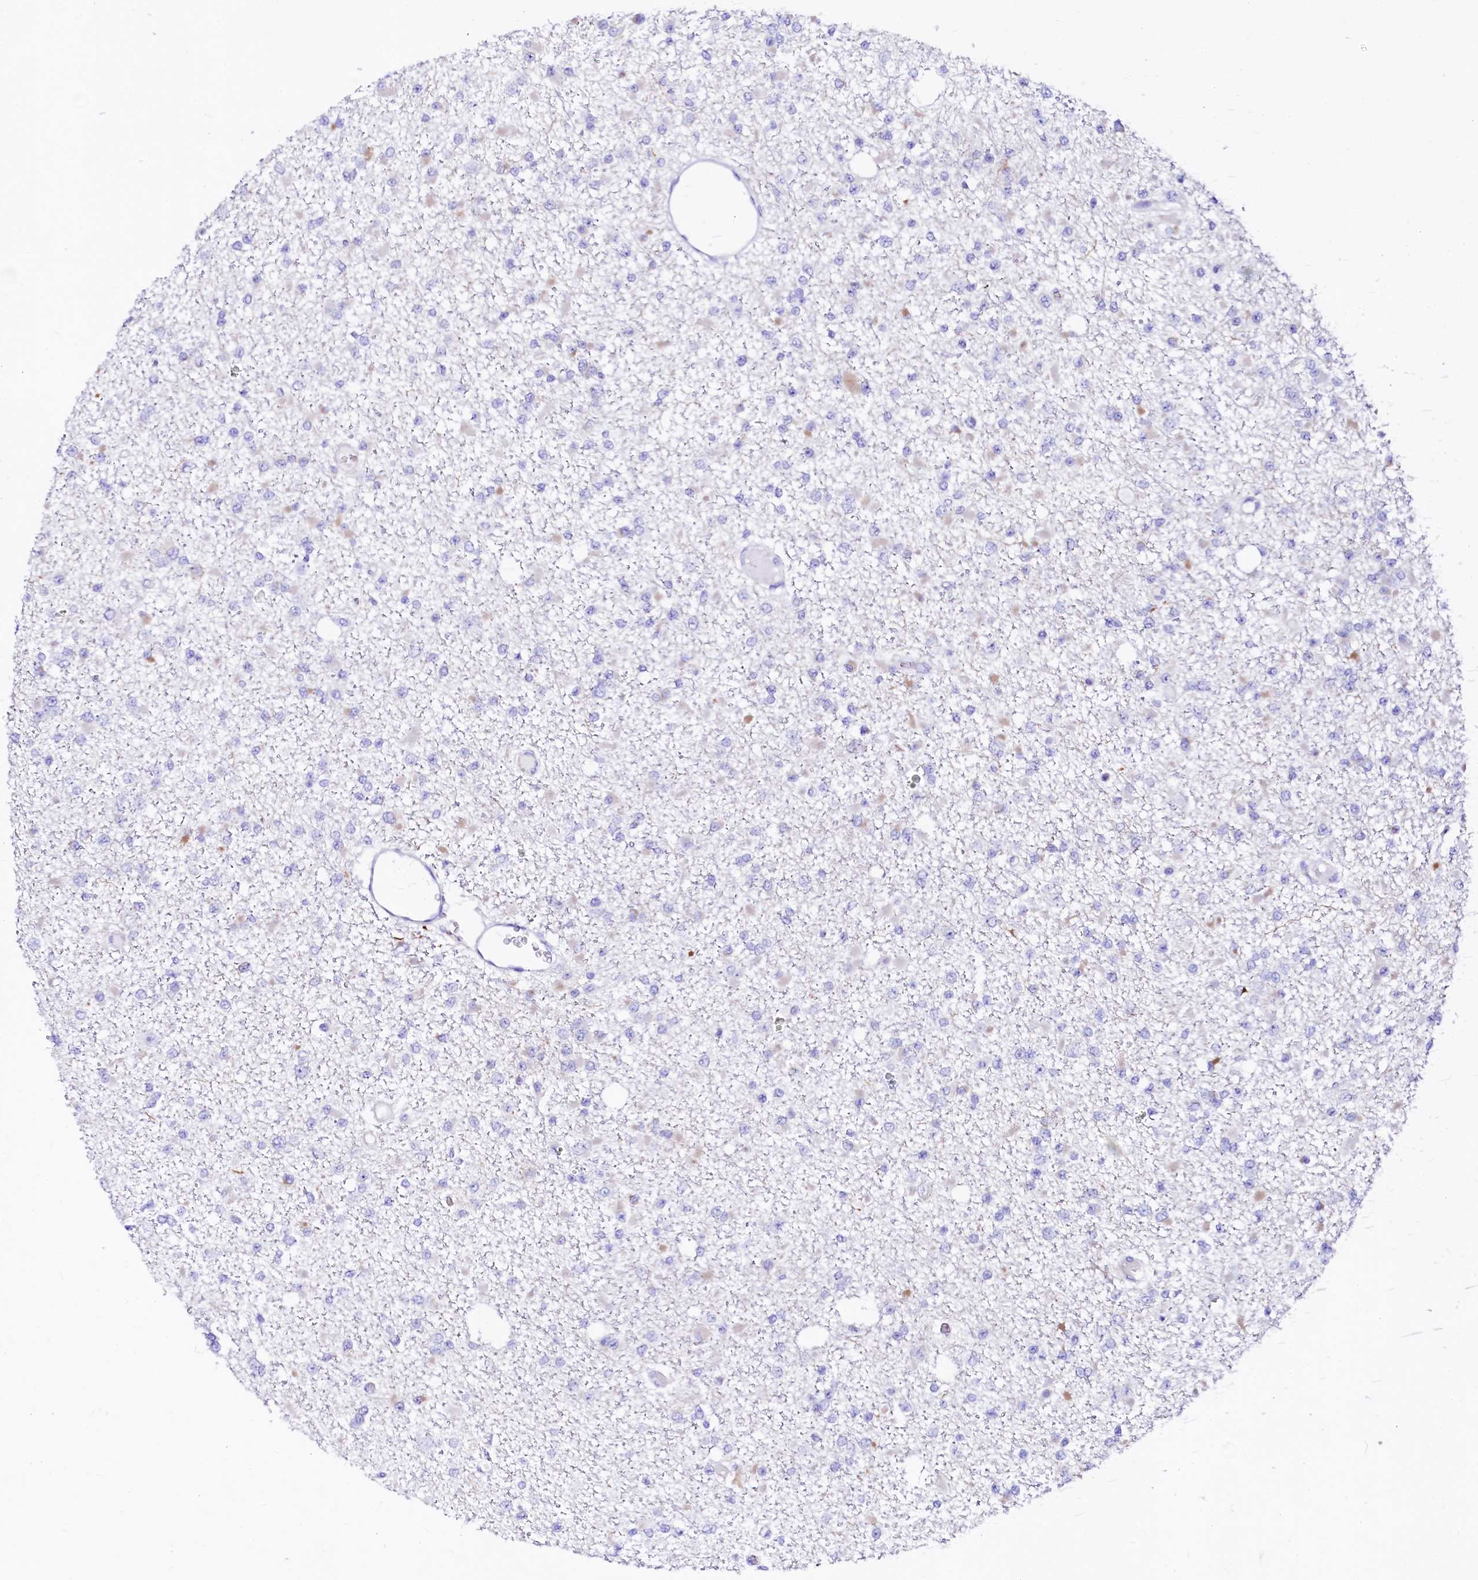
{"staining": {"intensity": "negative", "quantity": "none", "location": "none"}, "tissue": "glioma", "cell_type": "Tumor cells", "image_type": "cancer", "snomed": [{"axis": "morphology", "description": "Glioma, malignant, Low grade"}, {"axis": "topography", "description": "Brain"}], "caption": "This is an immunohistochemistry (IHC) micrograph of malignant low-grade glioma. There is no positivity in tumor cells.", "gene": "SFR1", "patient": {"sex": "female", "age": 22}}